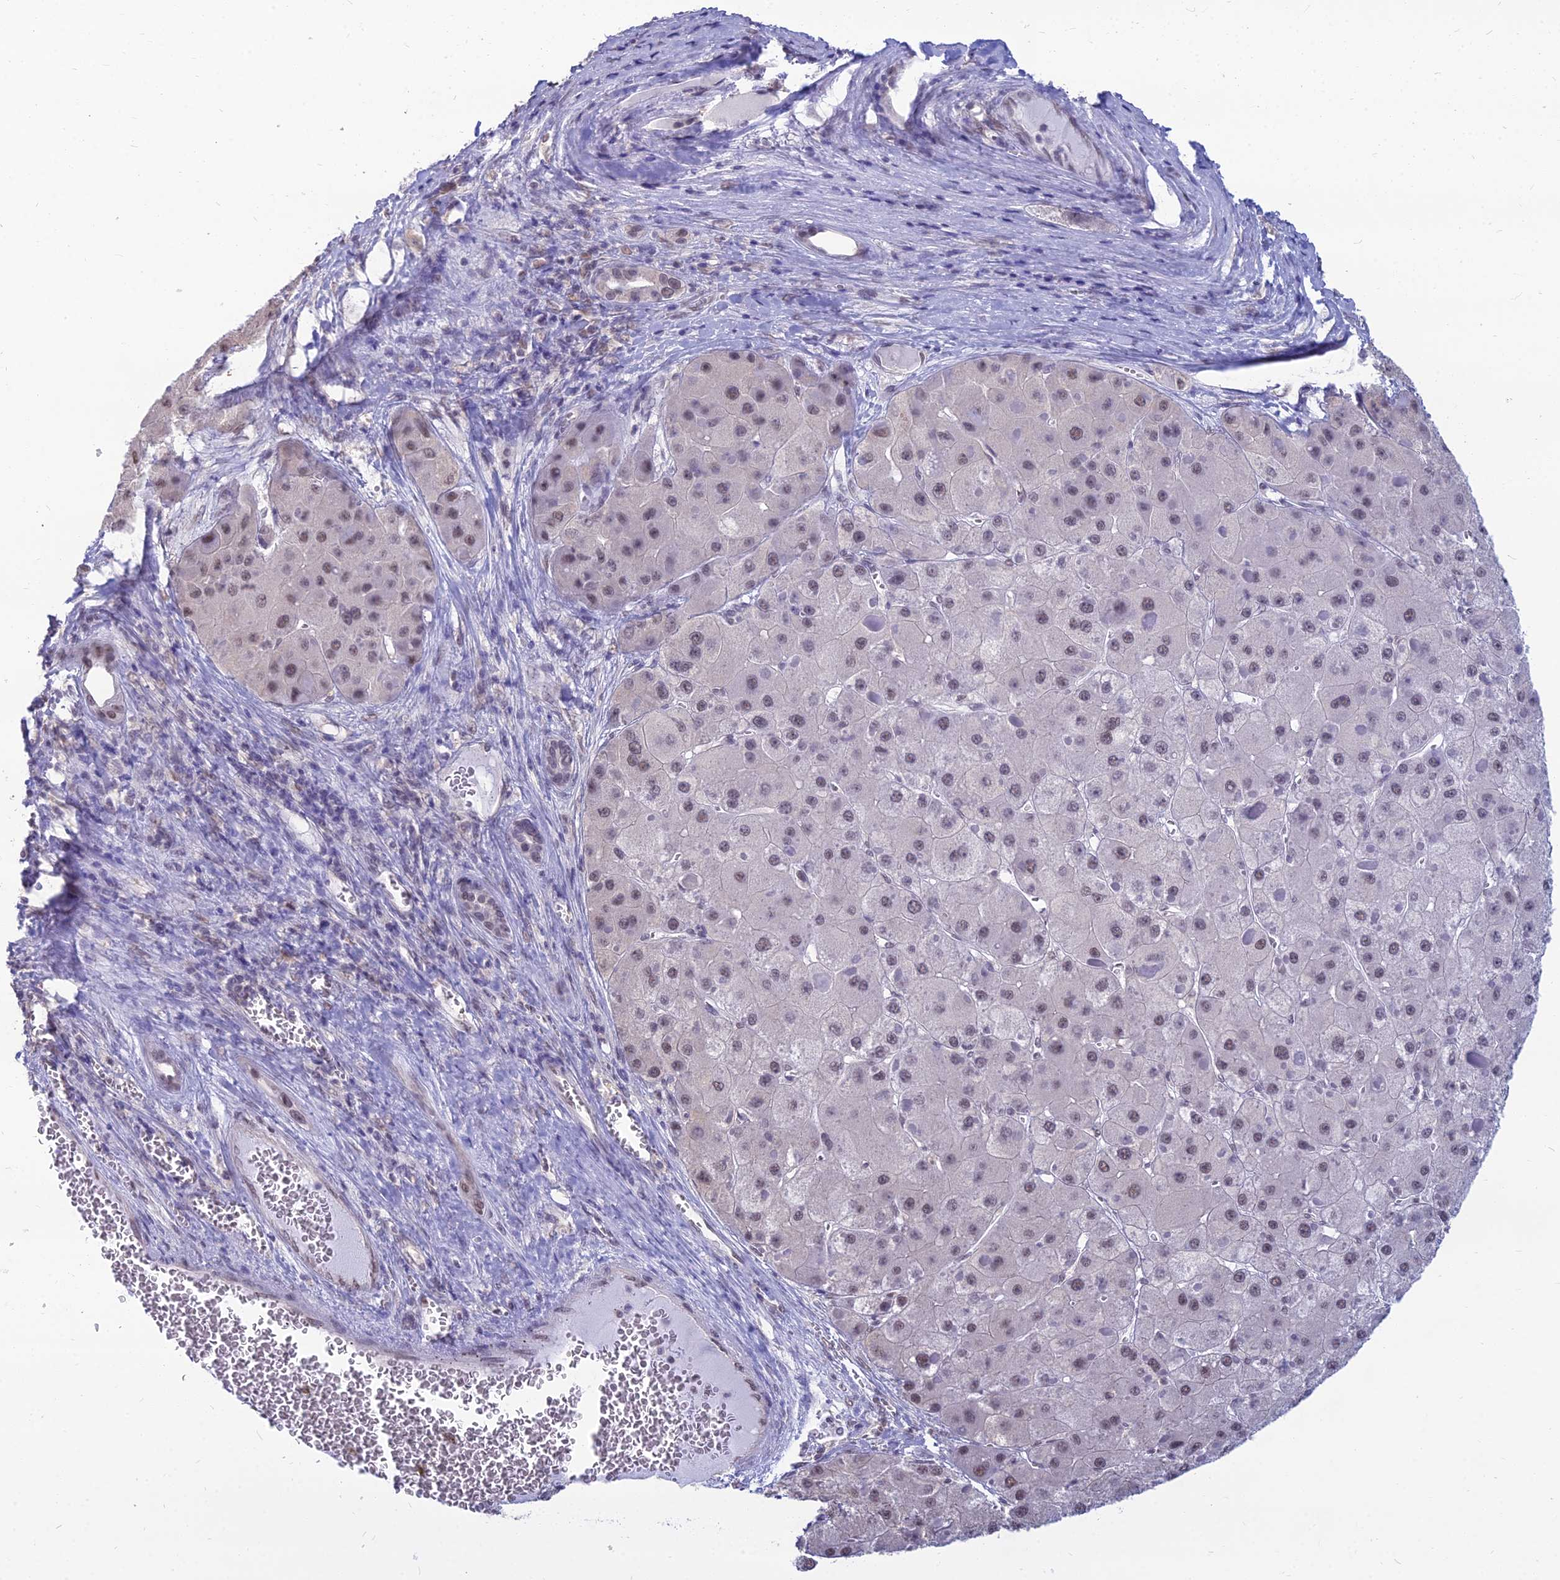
{"staining": {"intensity": "weak", "quantity": ">75%", "location": "nuclear"}, "tissue": "liver cancer", "cell_type": "Tumor cells", "image_type": "cancer", "snomed": [{"axis": "morphology", "description": "Carcinoma, Hepatocellular, NOS"}, {"axis": "topography", "description": "Liver"}], "caption": "IHC micrograph of liver cancer (hepatocellular carcinoma) stained for a protein (brown), which exhibits low levels of weak nuclear positivity in about >75% of tumor cells.", "gene": "SRSF7", "patient": {"sex": "female", "age": 73}}